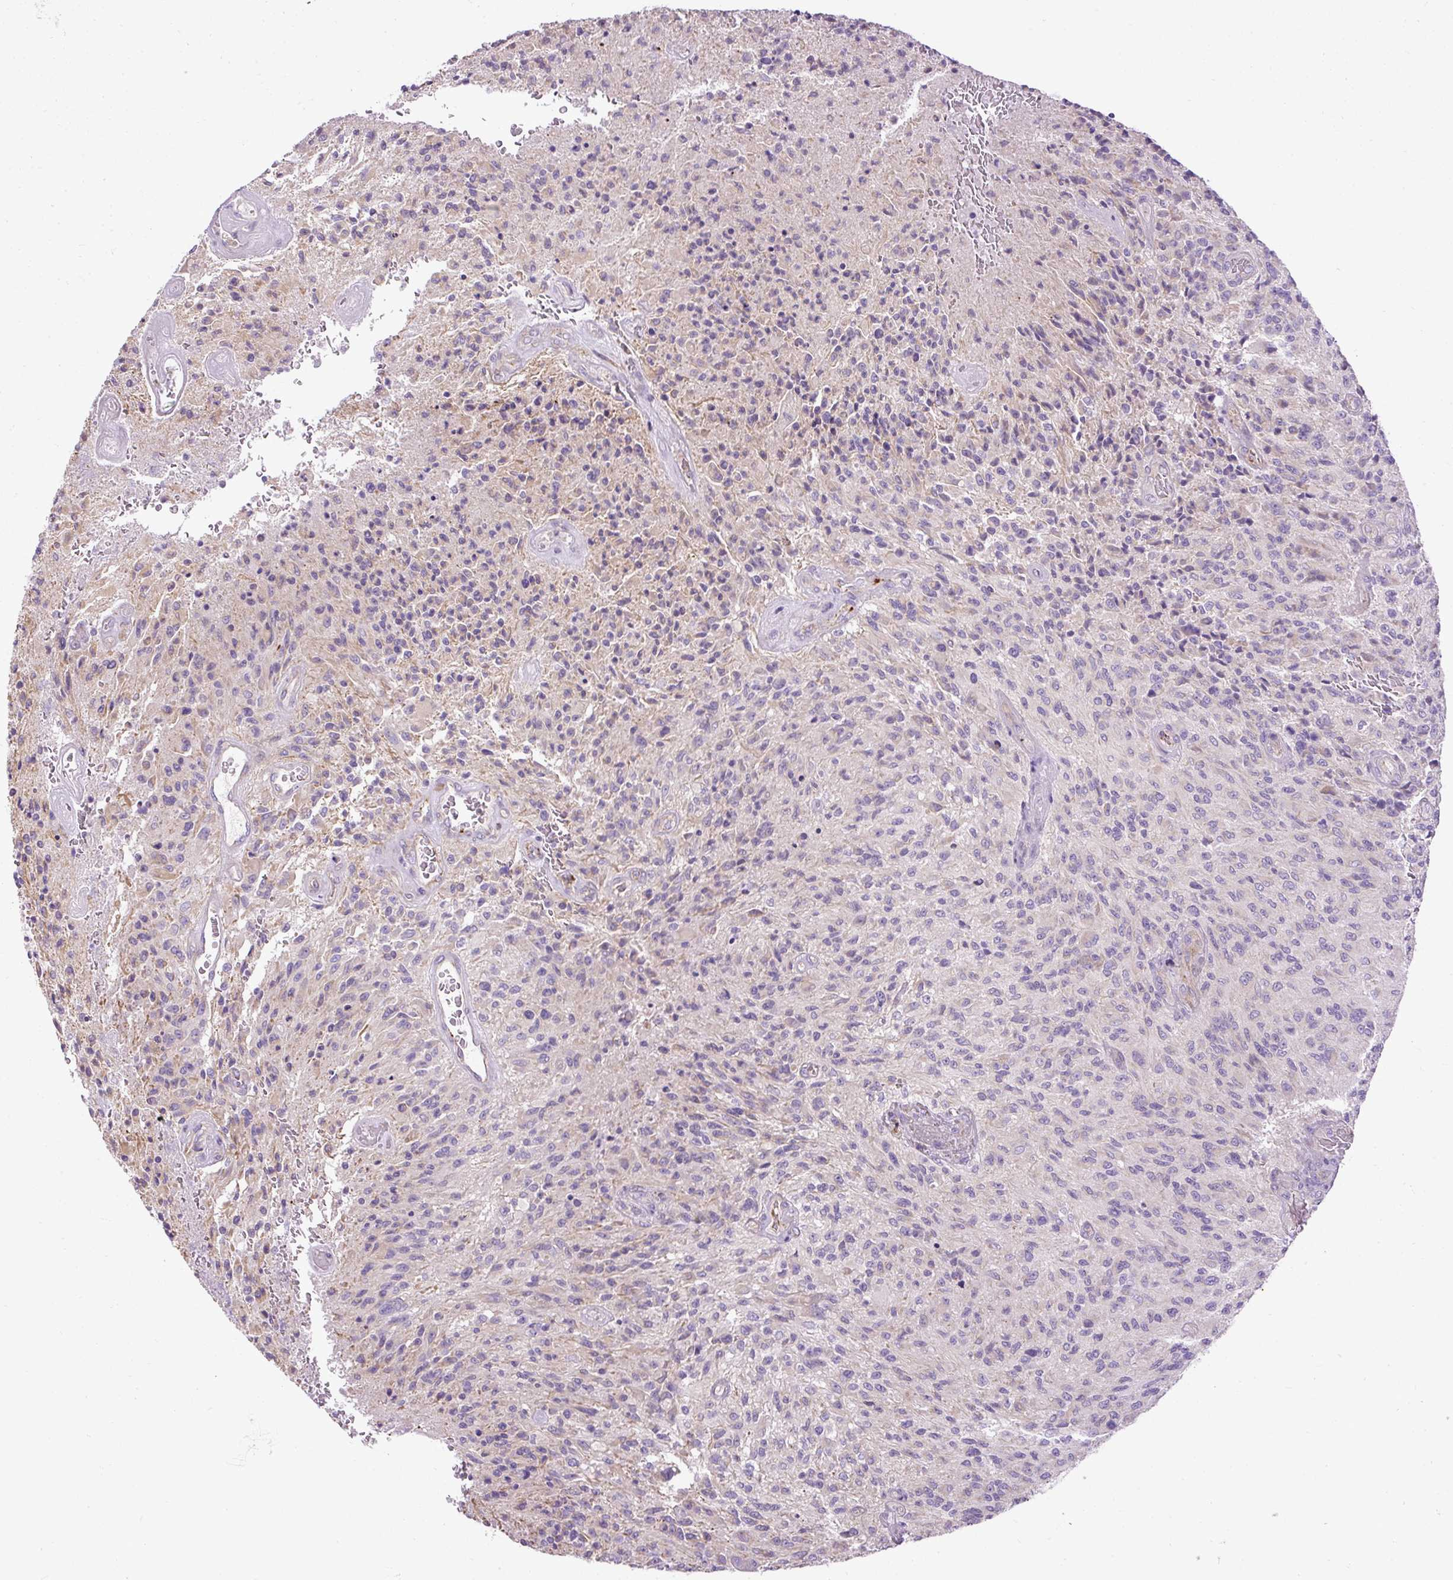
{"staining": {"intensity": "negative", "quantity": "none", "location": "none"}, "tissue": "glioma", "cell_type": "Tumor cells", "image_type": "cancer", "snomed": [{"axis": "morphology", "description": "Normal tissue, NOS"}, {"axis": "morphology", "description": "Glioma, malignant, High grade"}, {"axis": "topography", "description": "Cerebral cortex"}], "caption": "Tumor cells show no significant protein staining in malignant glioma (high-grade).", "gene": "FAM149A", "patient": {"sex": "male", "age": 56}}